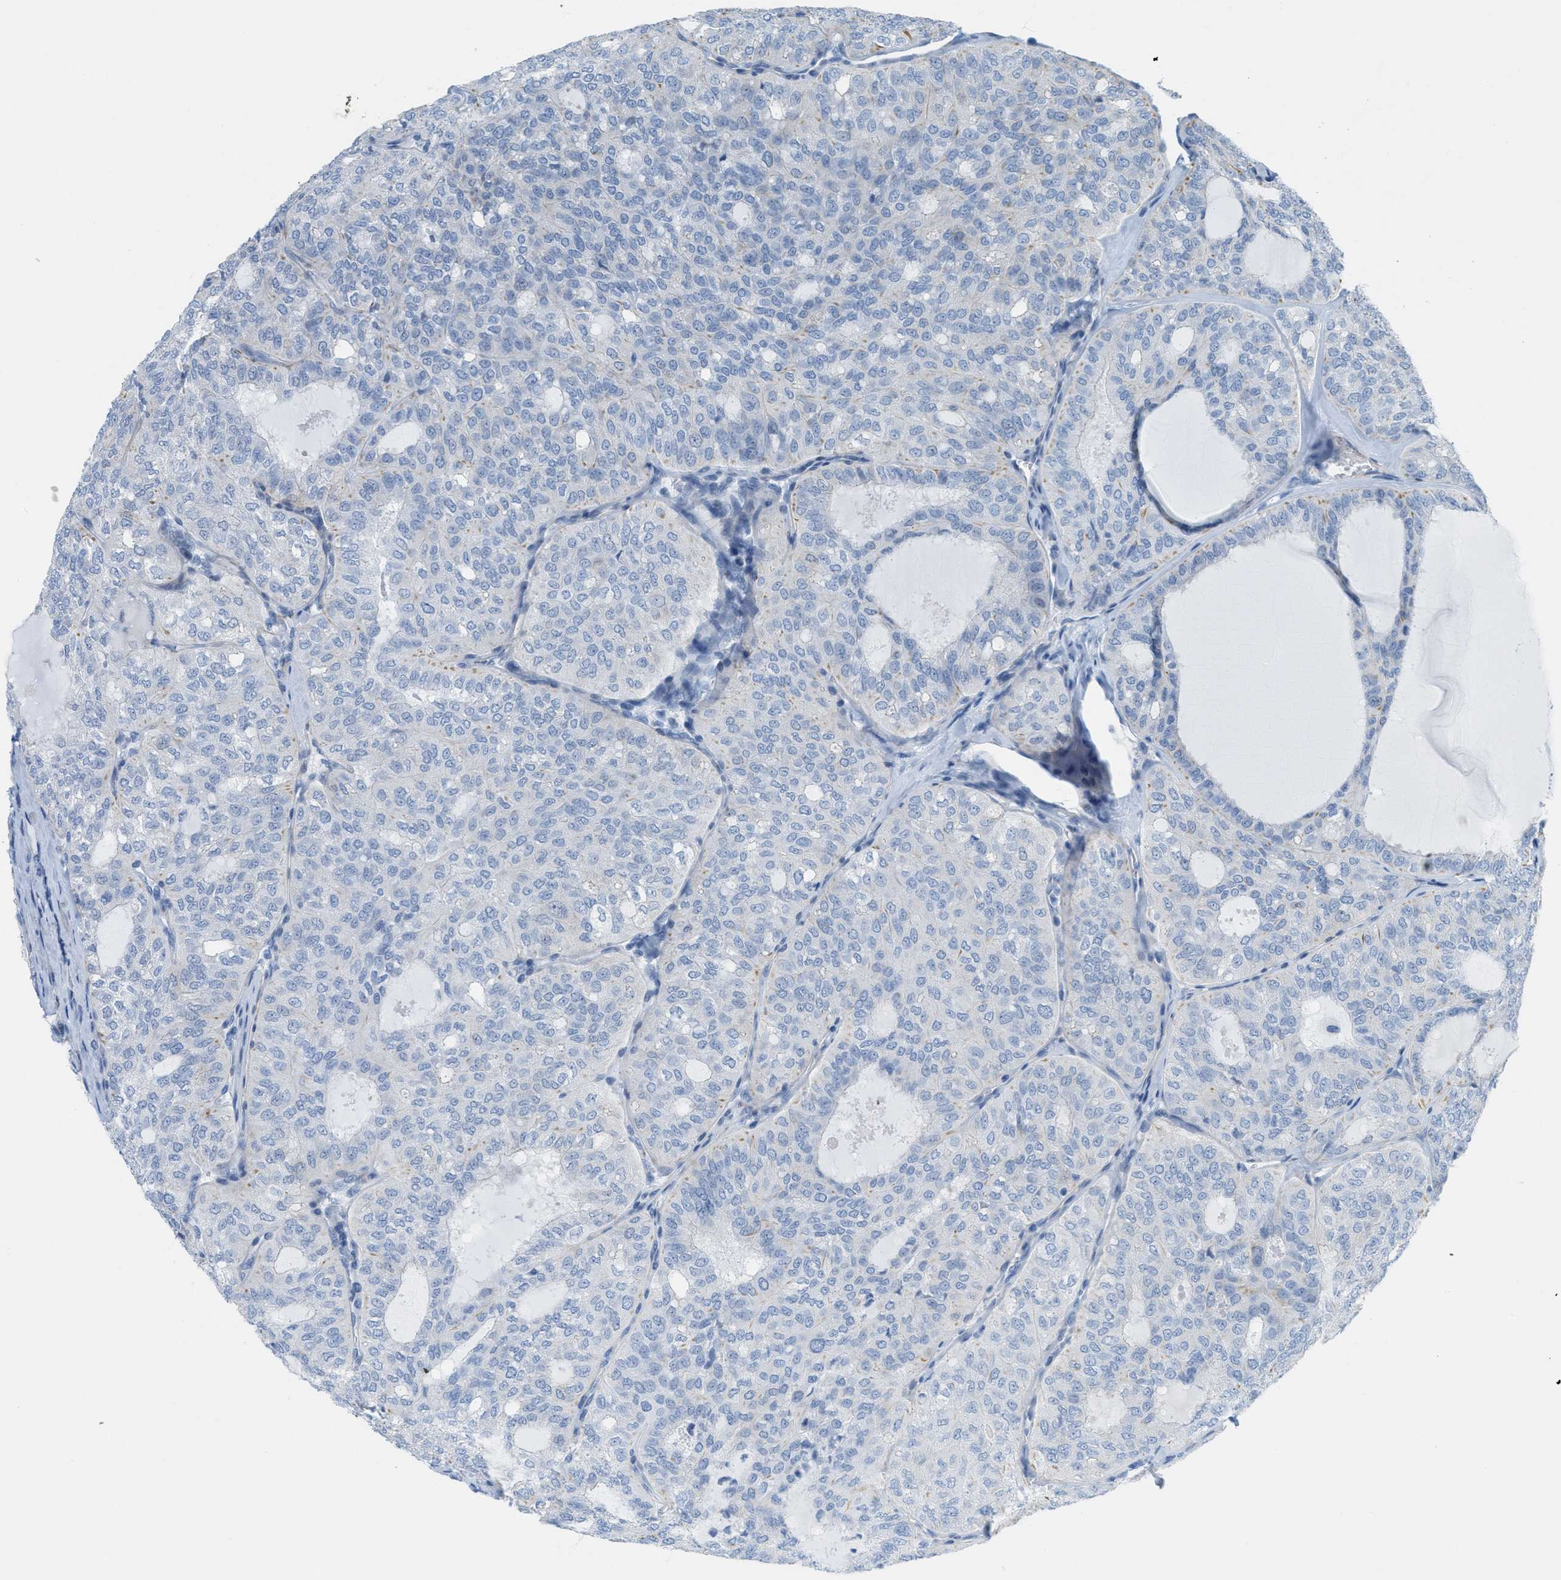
{"staining": {"intensity": "negative", "quantity": "none", "location": "none"}, "tissue": "thyroid cancer", "cell_type": "Tumor cells", "image_type": "cancer", "snomed": [{"axis": "morphology", "description": "Follicular adenoma carcinoma, NOS"}, {"axis": "topography", "description": "Thyroid gland"}], "caption": "DAB immunohistochemical staining of human thyroid cancer demonstrates no significant positivity in tumor cells.", "gene": "SLC12A1", "patient": {"sex": "male", "age": 75}}